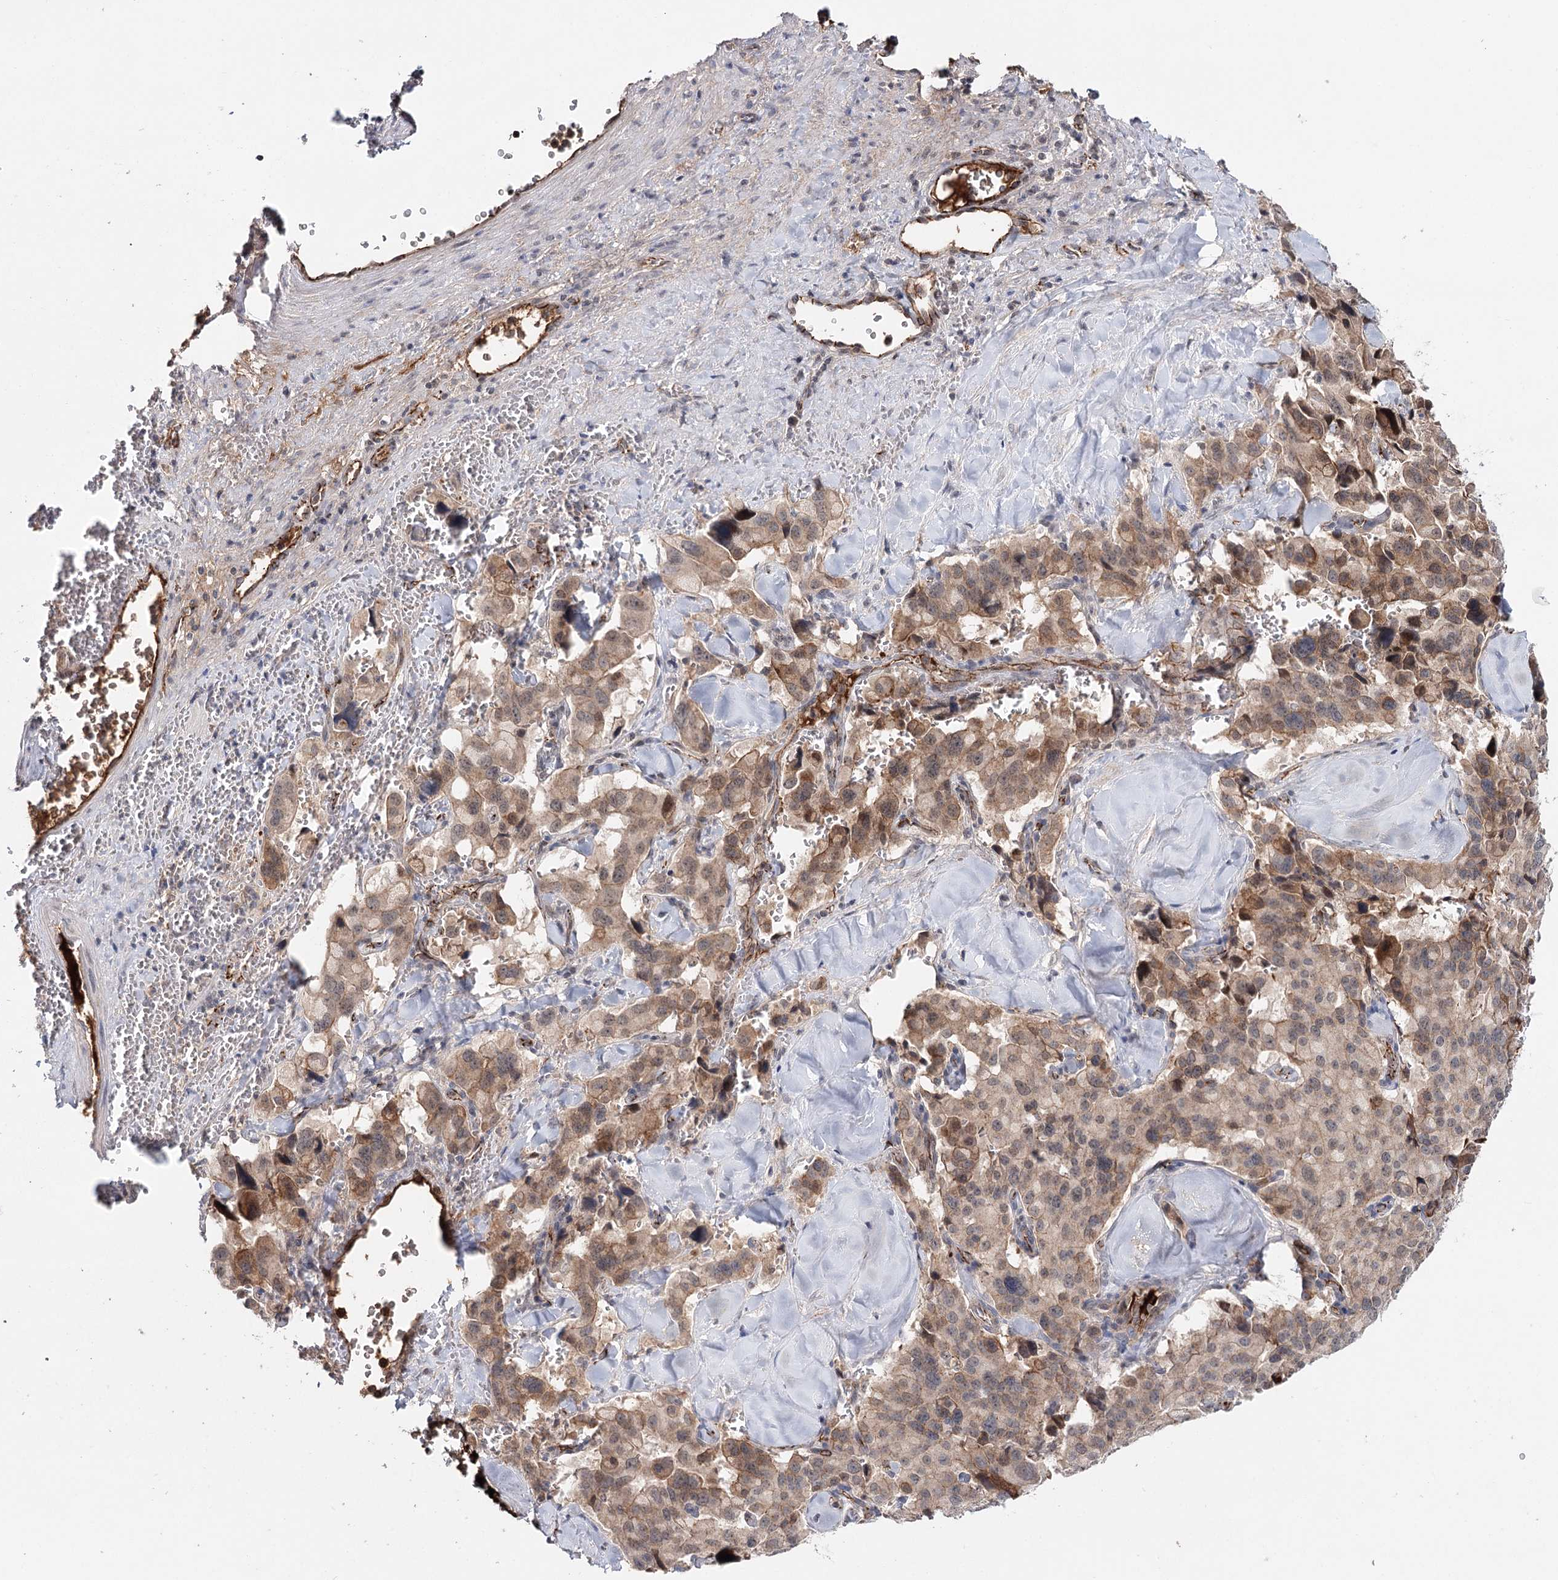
{"staining": {"intensity": "moderate", "quantity": ">75%", "location": "cytoplasmic/membranous,nuclear"}, "tissue": "pancreatic cancer", "cell_type": "Tumor cells", "image_type": "cancer", "snomed": [{"axis": "morphology", "description": "Adenocarcinoma, NOS"}, {"axis": "topography", "description": "Pancreas"}], "caption": "Moderate cytoplasmic/membranous and nuclear protein positivity is appreciated in approximately >75% of tumor cells in pancreatic cancer (adenocarcinoma). The protein of interest is stained brown, and the nuclei are stained in blue (DAB IHC with brightfield microscopy, high magnification).", "gene": "PKP4", "patient": {"sex": "male", "age": 65}}